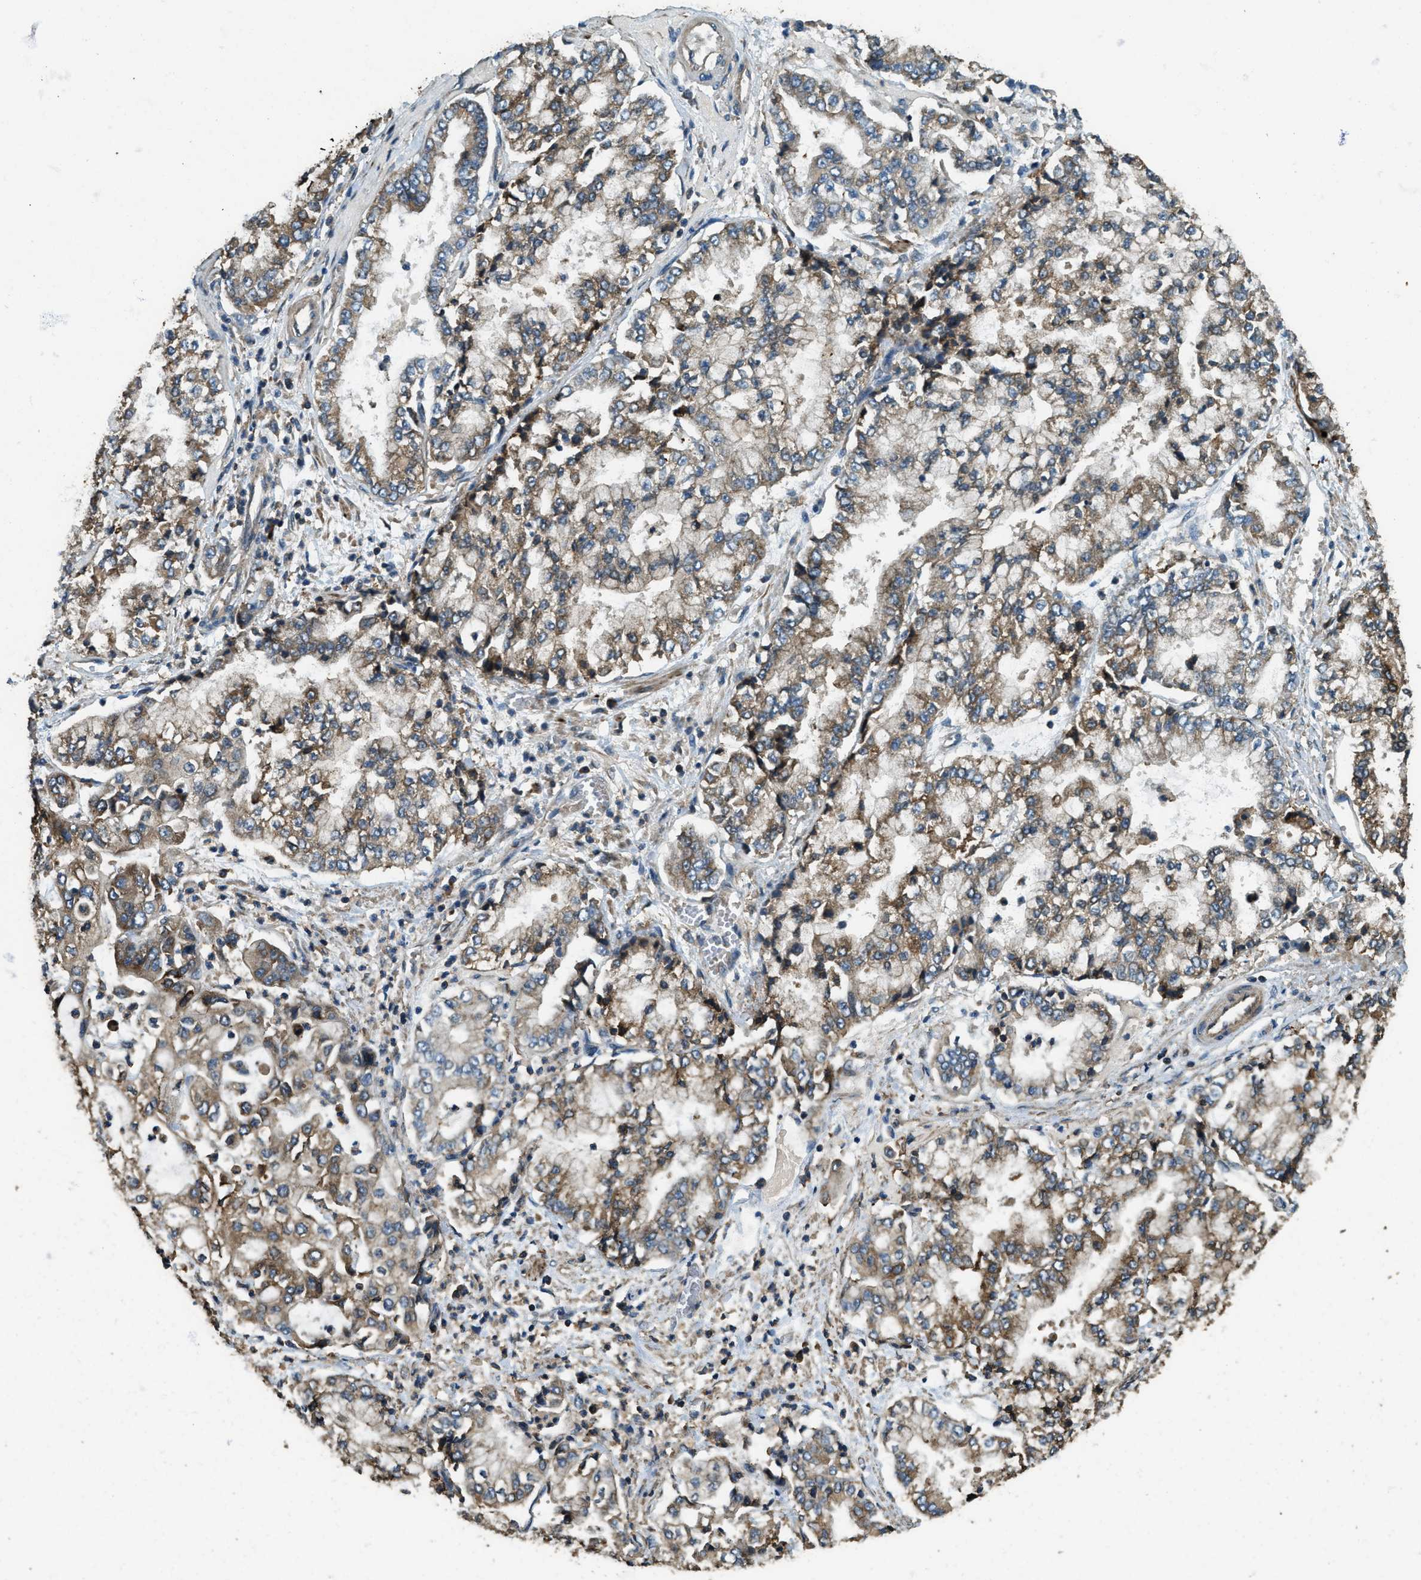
{"staining": {"intensity": "moderate", "quantity": ">75%", "location": "cytoplasmic/membranous"}, "tissue": "stomach cancer", "cell_type": "Tumor cells", "image_type": "cancer", "snomed": [{"axis": "morphology", "description": "Adenocarcinoma, NOS"}, {"axis": "topography", "description": "Stomach"}], "caption": "An immunohistochemistry image of neoplastic tissue is shown. Protein staining in brown labels moderate cytoplasmic/membranous positivity in adenocarcinoma (stomach) within tumor cells.", "gene": "ERGIC1", "patient": {"sex": "male", "age": 76}}